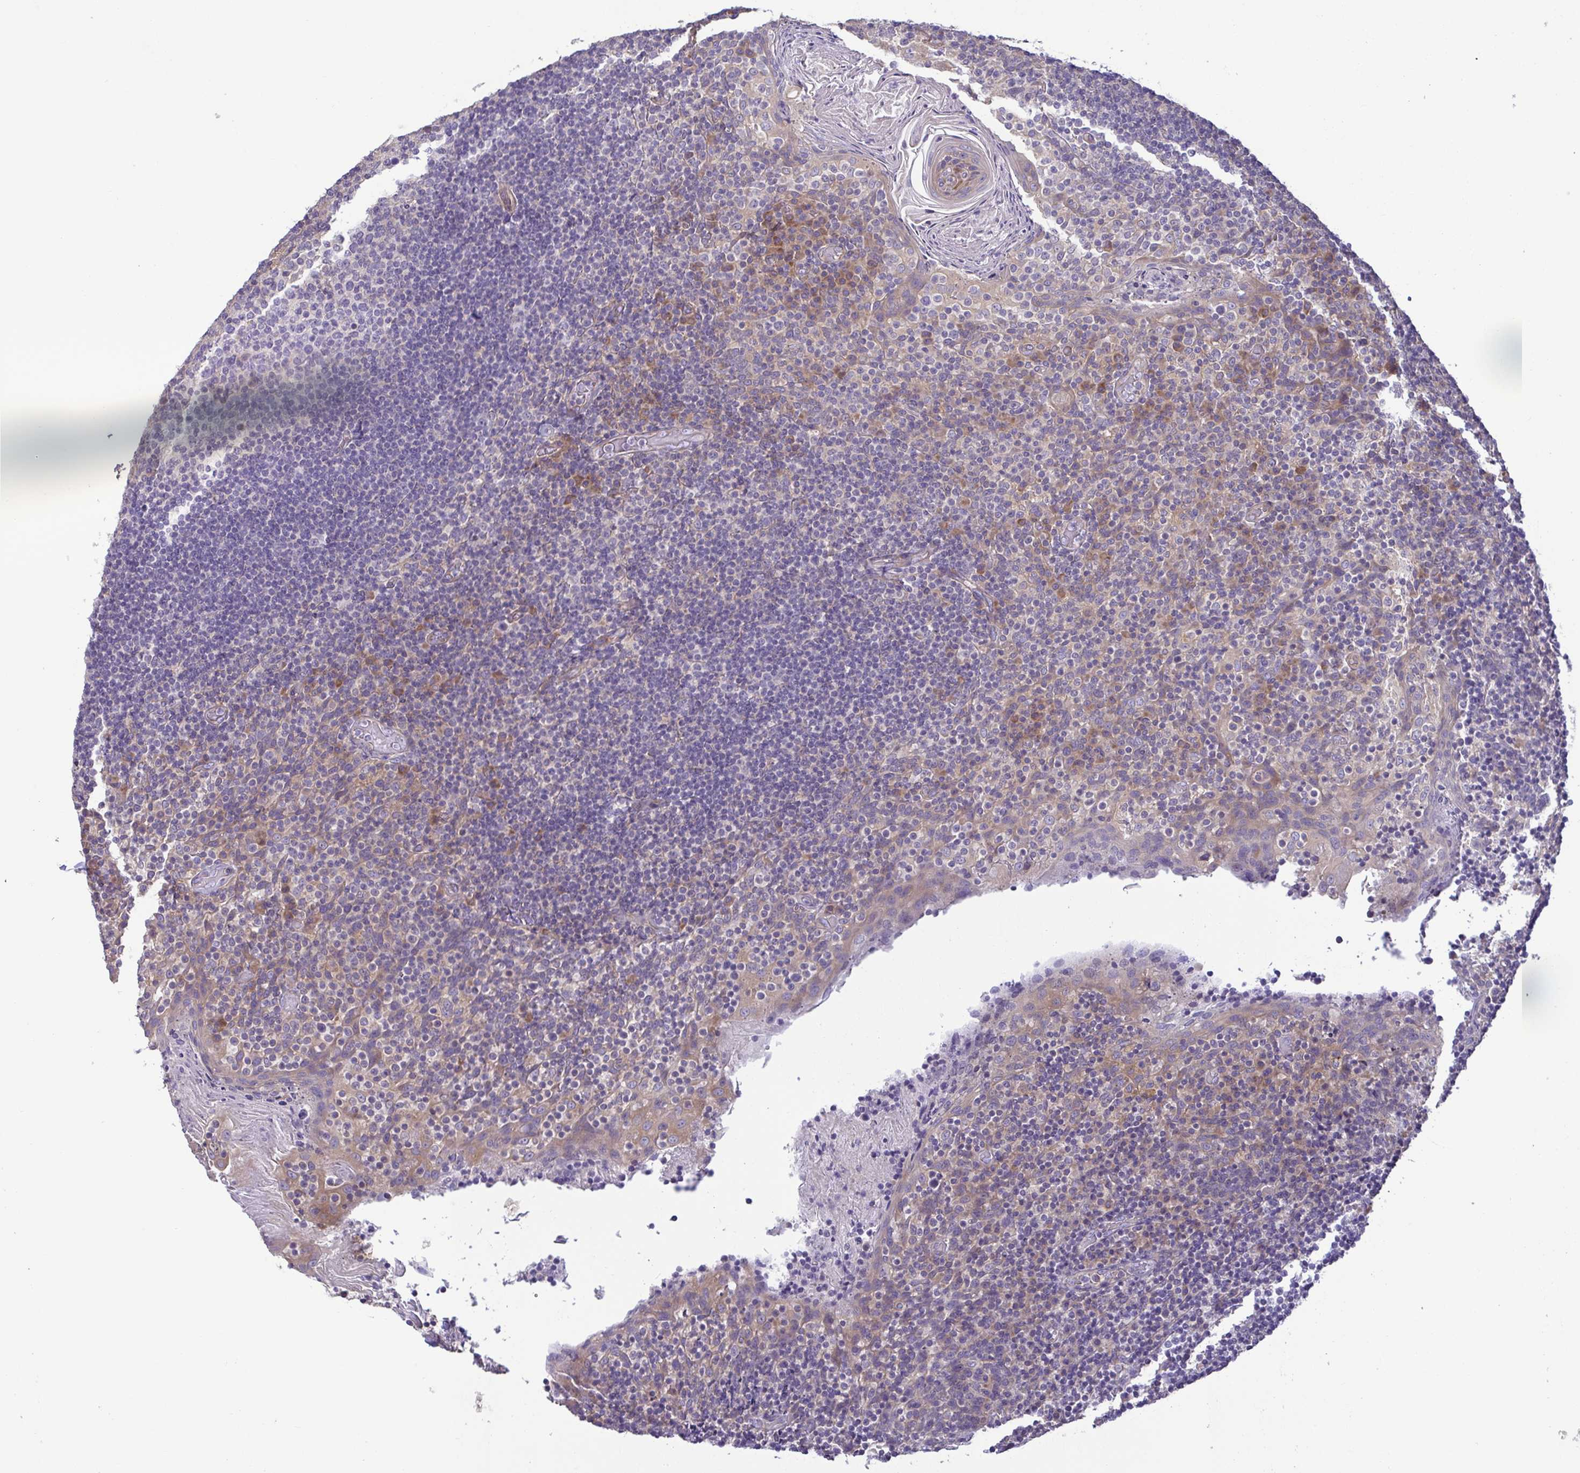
{"staining": {"intensity": "weak", "quantity": "<25%", "location": "cytoplasmic/membranous"}, "tissue": "tonsil", "cell_type": "Germinal center cells", "image_type": "normal", "snomed": [{"axis": "morphology", "description": "Normal tissue, NOS"}, {"axis": "topography", "description": "Tonsil"}], "caption": "Germinal center cells are negative for protein expression in normal human tonsil. Nuclei are stained in blue.", "gene": "LMF2", "patient": {"sex": "female", "age": 10}}